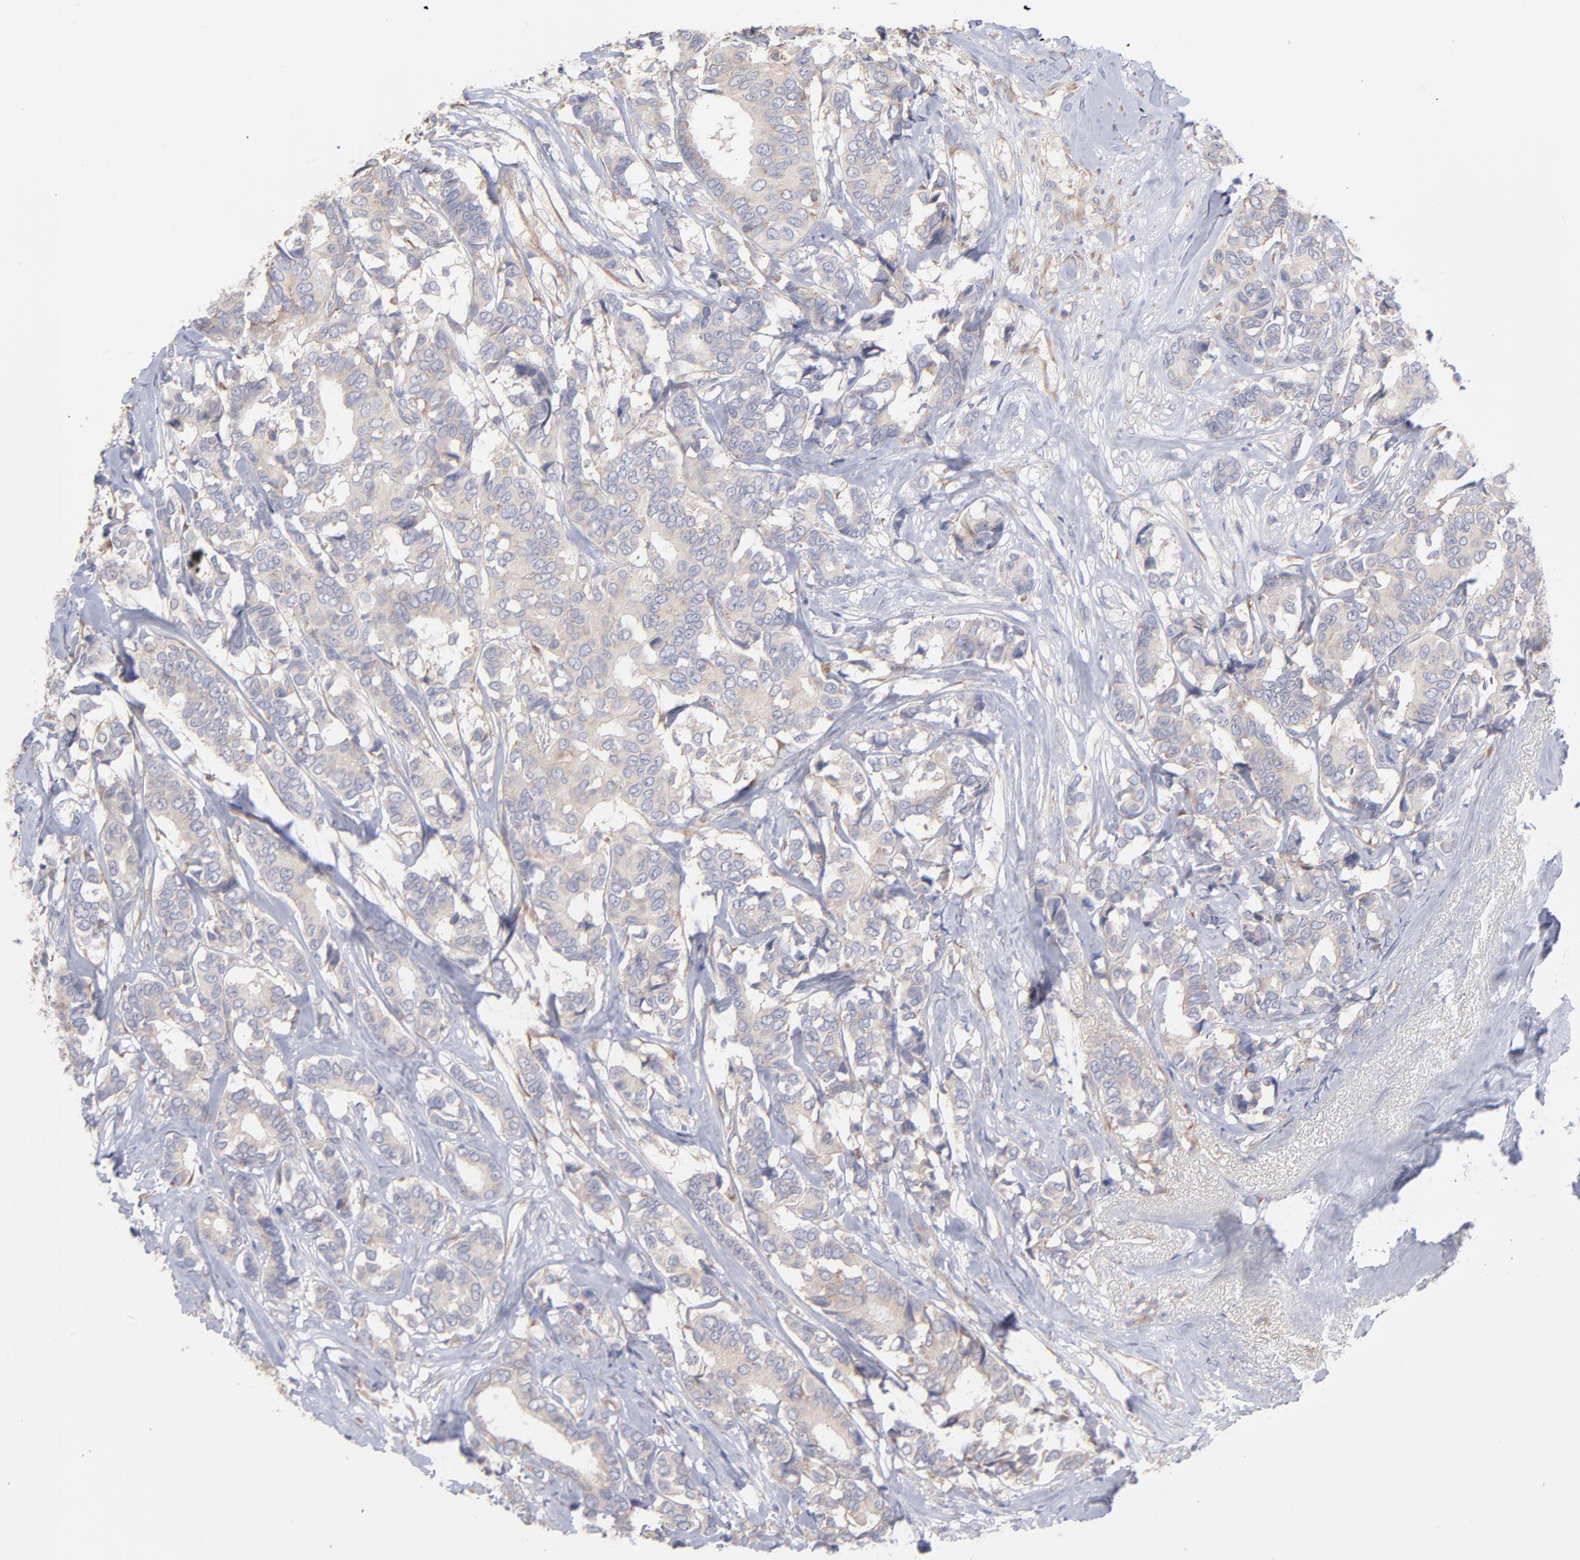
{"staining": {"intensity": "weak", "quantity": "25%-75%", "location": "cytoplasmic/membranous"}, "tissue": "breast cancer", "cell_type": "Tumor cells", "image_type": "cancer", "snomed": [{"axis": "morphology", "description": "Duct carcinoma"}, {"axis": "topography", "description": "Breast"}], "caption": "IHC image of neoplastic tissue: human breast invasive ductal carcinoma stained using immunohistochemistry exhibits low levels of weak protein expression localized specifically in the cytoplasmic/membranous of tumor cells, appearing as a cytoplasmic/membranous brown color.", "gene": "RPLP0", "patient": {"sex": "female", "age": 87}}